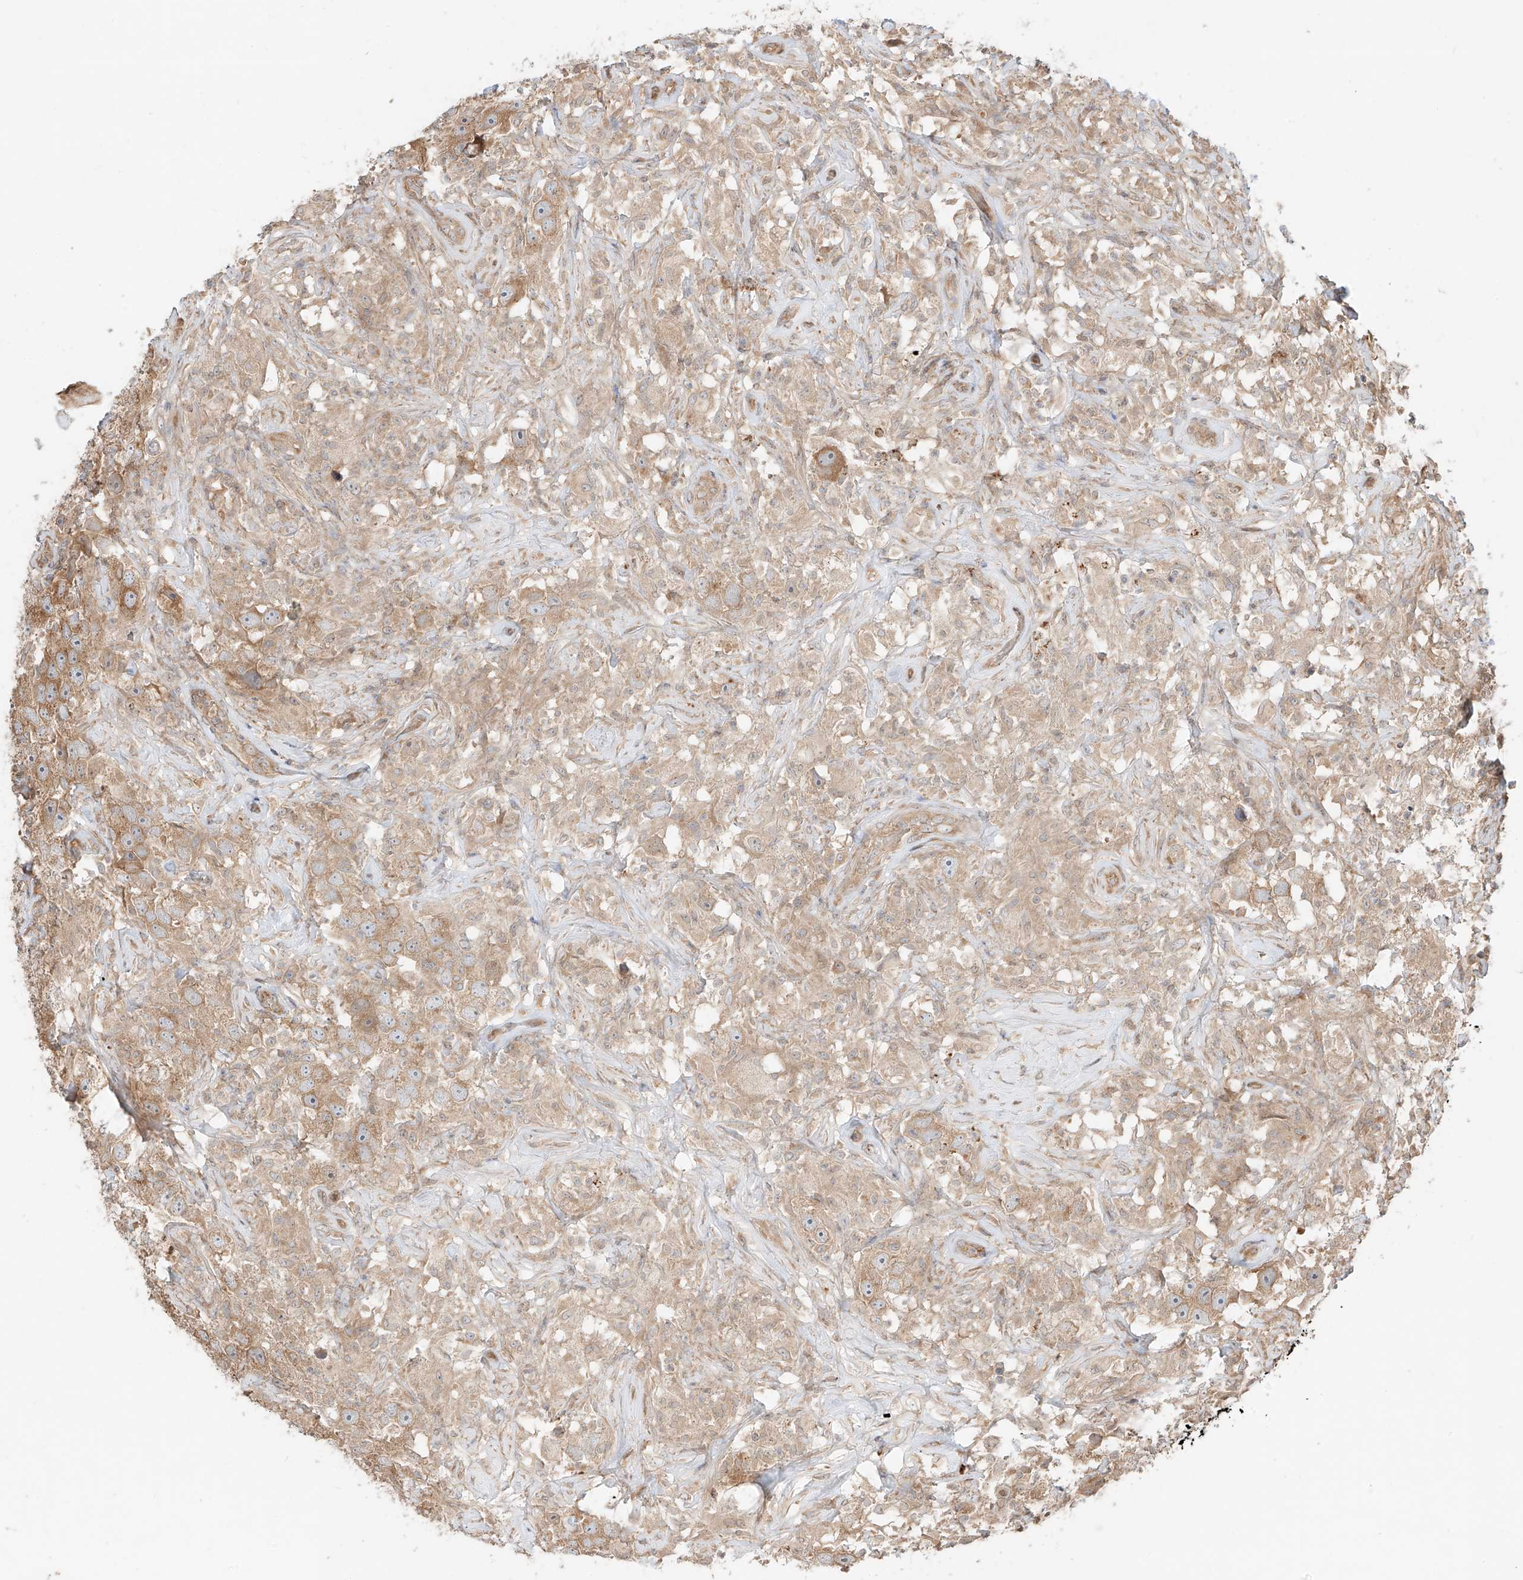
{"staining": {"intensity": "moderate", "quantity": "25%-75%", "location": "cytoplasmic/membranous"}, "tissue": "testis cancer", "cell_type": "Tumor cells", "image_type": "cancer", "snomed": [{"axis": "morphology", "description": "Seminoma, NOS"}, {"axis": "topography", "description": "Testis"}], "caption": "Immunohistochemistry histopathology image of seminoma (testis) stained for a protein (brown), which reveals medium levels of moderate cytoplasmic/membranous positivity in approximately 25%-75% of tumor cells.", "gene": "CEP162", "patient": {"sex": "male", "age": 49}}